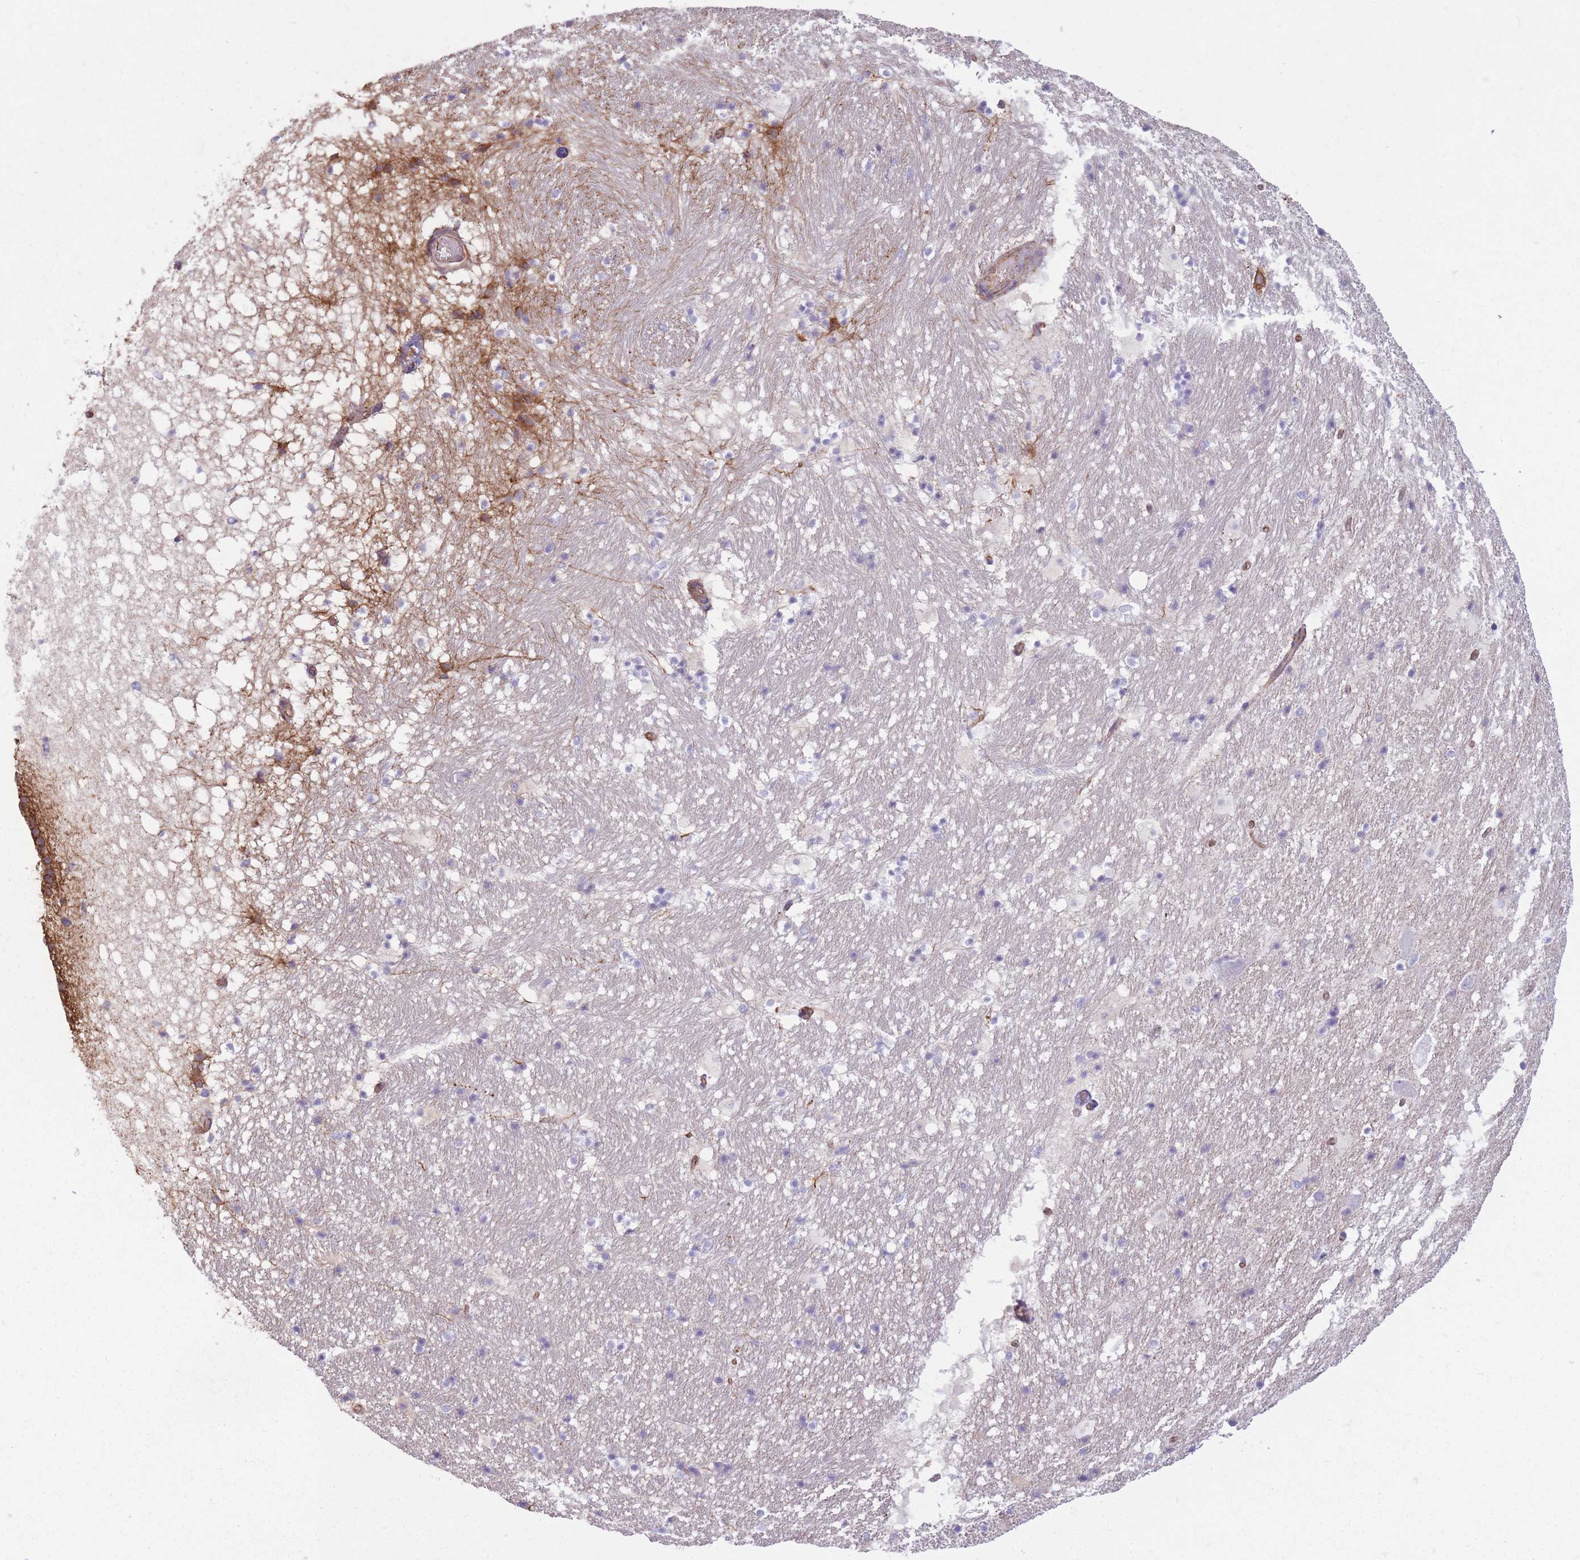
{"staining": {"intensity": "negative", "quantity": "none", "location": "none"}, "tissue": "hippocampus", "cell_type": "Glial cells", "image_type": "normal", "snomed": [{"axis": "morphology", "description": "Normal tissue, NOS"}, {"axis": "topography", "description": "Hippocampus"}], "caption": "High magnification brightfield microscopy of normal hippocampus stained with DAB (3,3'-diaminobenzidine) (brown) and counterstained with hematoxylin (blue): glial cells show no significant expression.", "gene": "ADD1", "patient": {"sex": "male", "age": 37}}